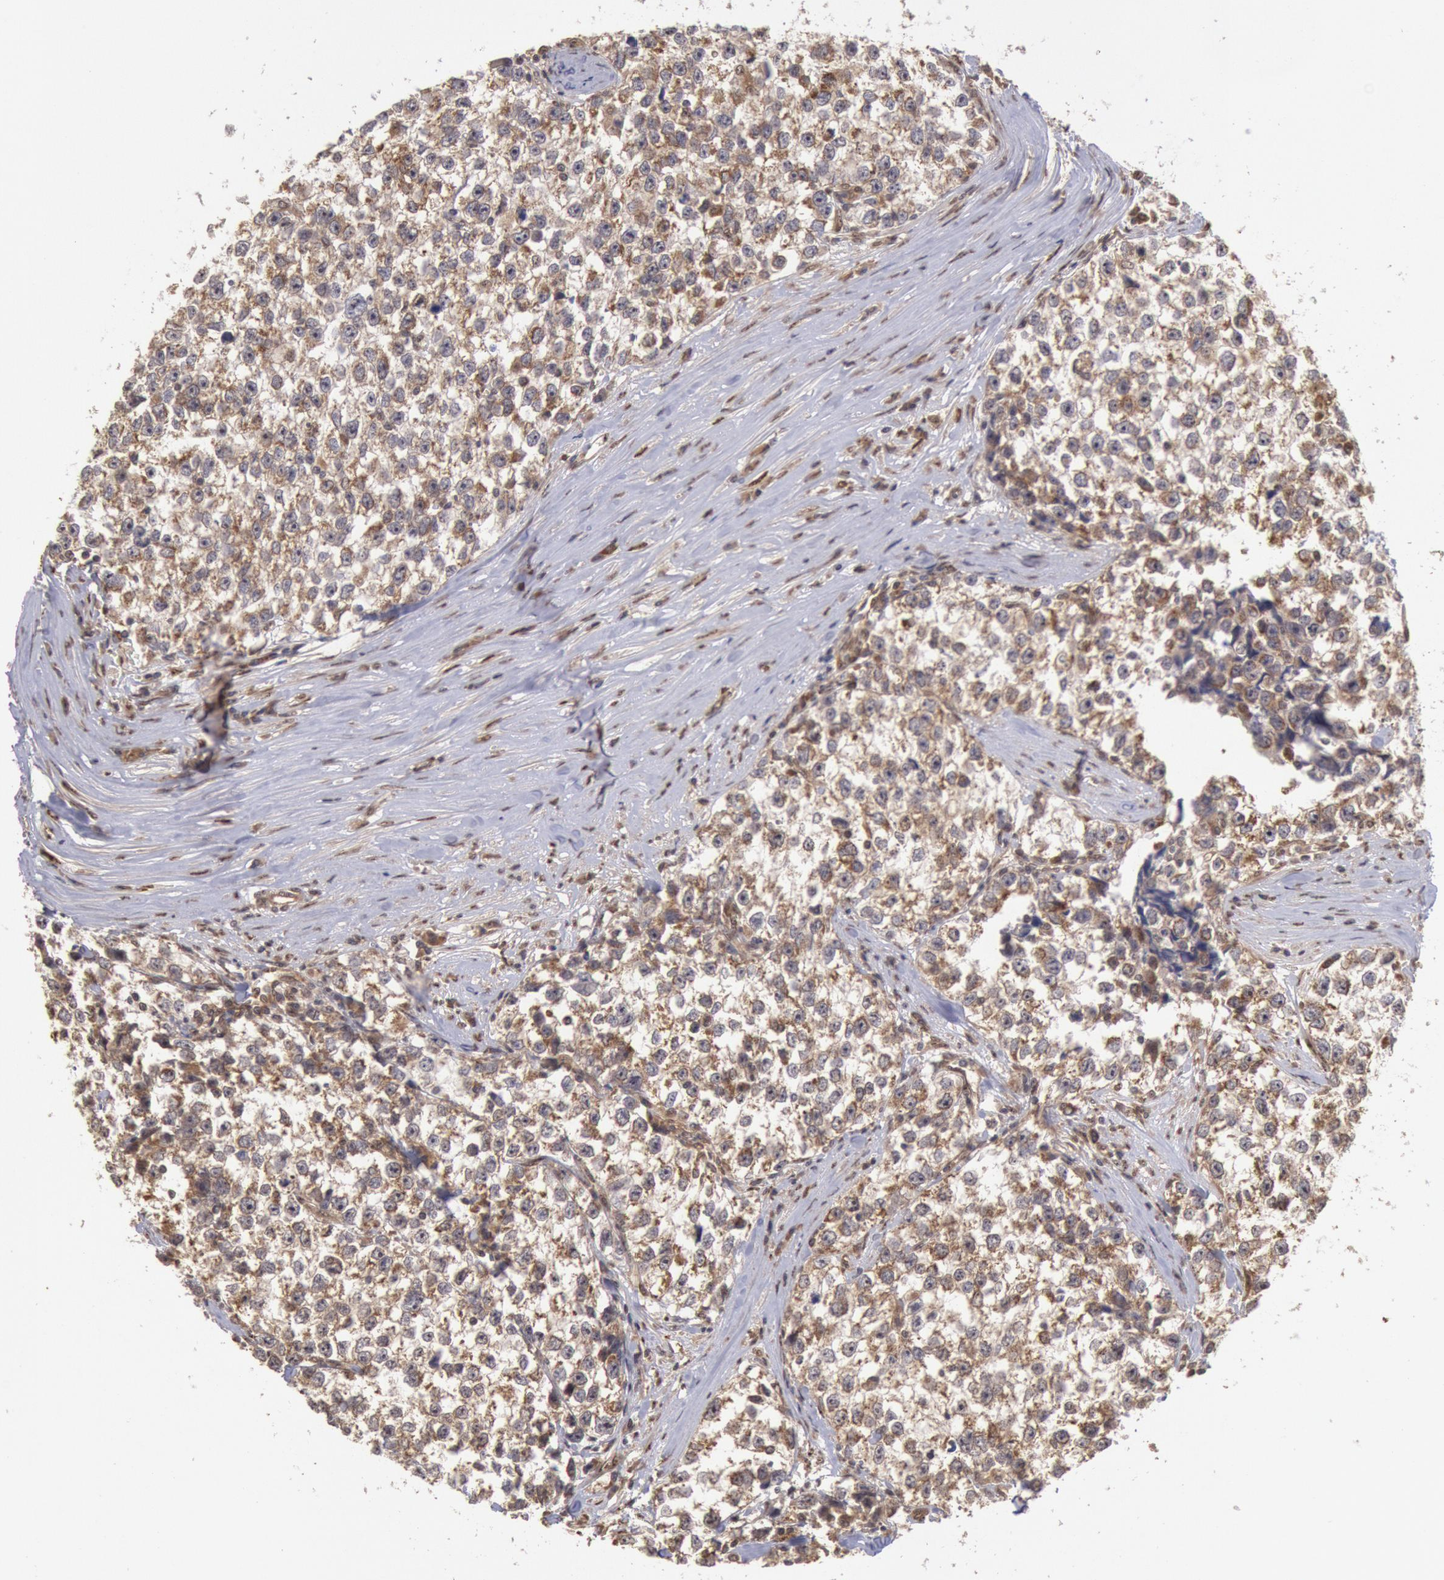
{"staining": {"intensity": "moderate", "quantity": ">75%", "location": "cytoplasmic/membranous"}, "tissue": "testis cancer", "cell_type": "Tumor cells", "image_type": "cancer", "snomed": [{"axis": "morphology", "description": "Seminoma, NOS"}, {"axis": "morphology", "description": "Carcinoma, Embryonal, NOS"}, {"axis": "topography", "description": "Testis"}], "caption": "Immunohistochemistry (IHC) staining of testis cancer (seminoma), which displays medium levels of moderate cytoplasmic/membranous staining in about >75% of tumor cells indicating moderate cytoplasmic/membranous protein positivity. The staining was performed using DAB (3,3'-diaminobenzidine) (brown) for protein detection and nuclei were counterstained in hematoxylin (blue).", "gene": "STX17", "patient": {"sex": "male", "age": 30}}